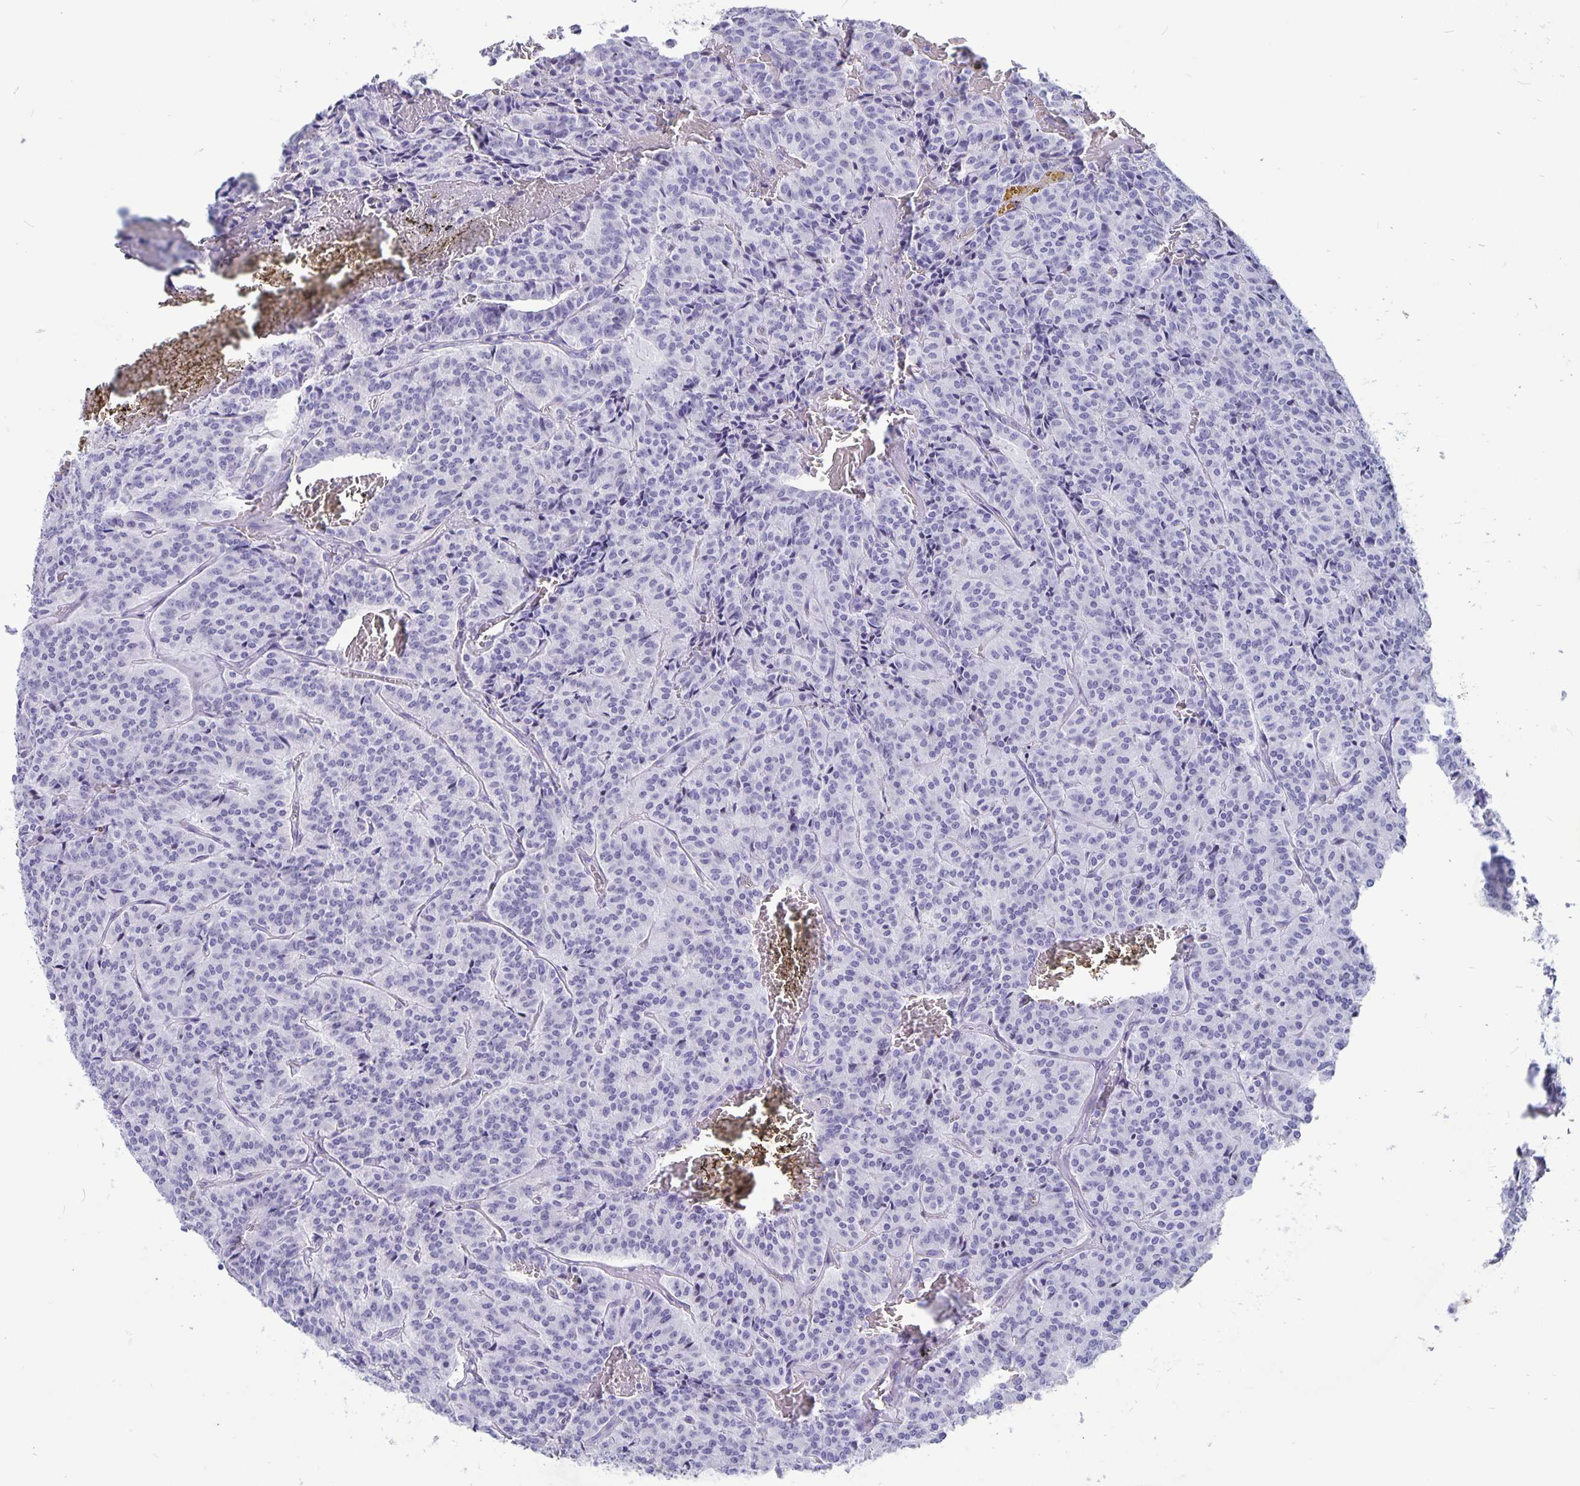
{"staining": {"intensity": "negative", "quantity": "none", "location": "none"}, "tissue": "carcinoid", "cell_type": "Tumor cells", "image_type": "cancer", "snomed": [{"axis": "morphology", "description": "Carcinoid, malignant, NOS"}, {"axis": "topography", "description": "Lung"}], "caption": "Malignant carcinoid stained for a protein using immunohistochemistry shows no expression tumor cells.", "gene": "BPIFA3", "patient": {"sex": "male", "age": 70}}